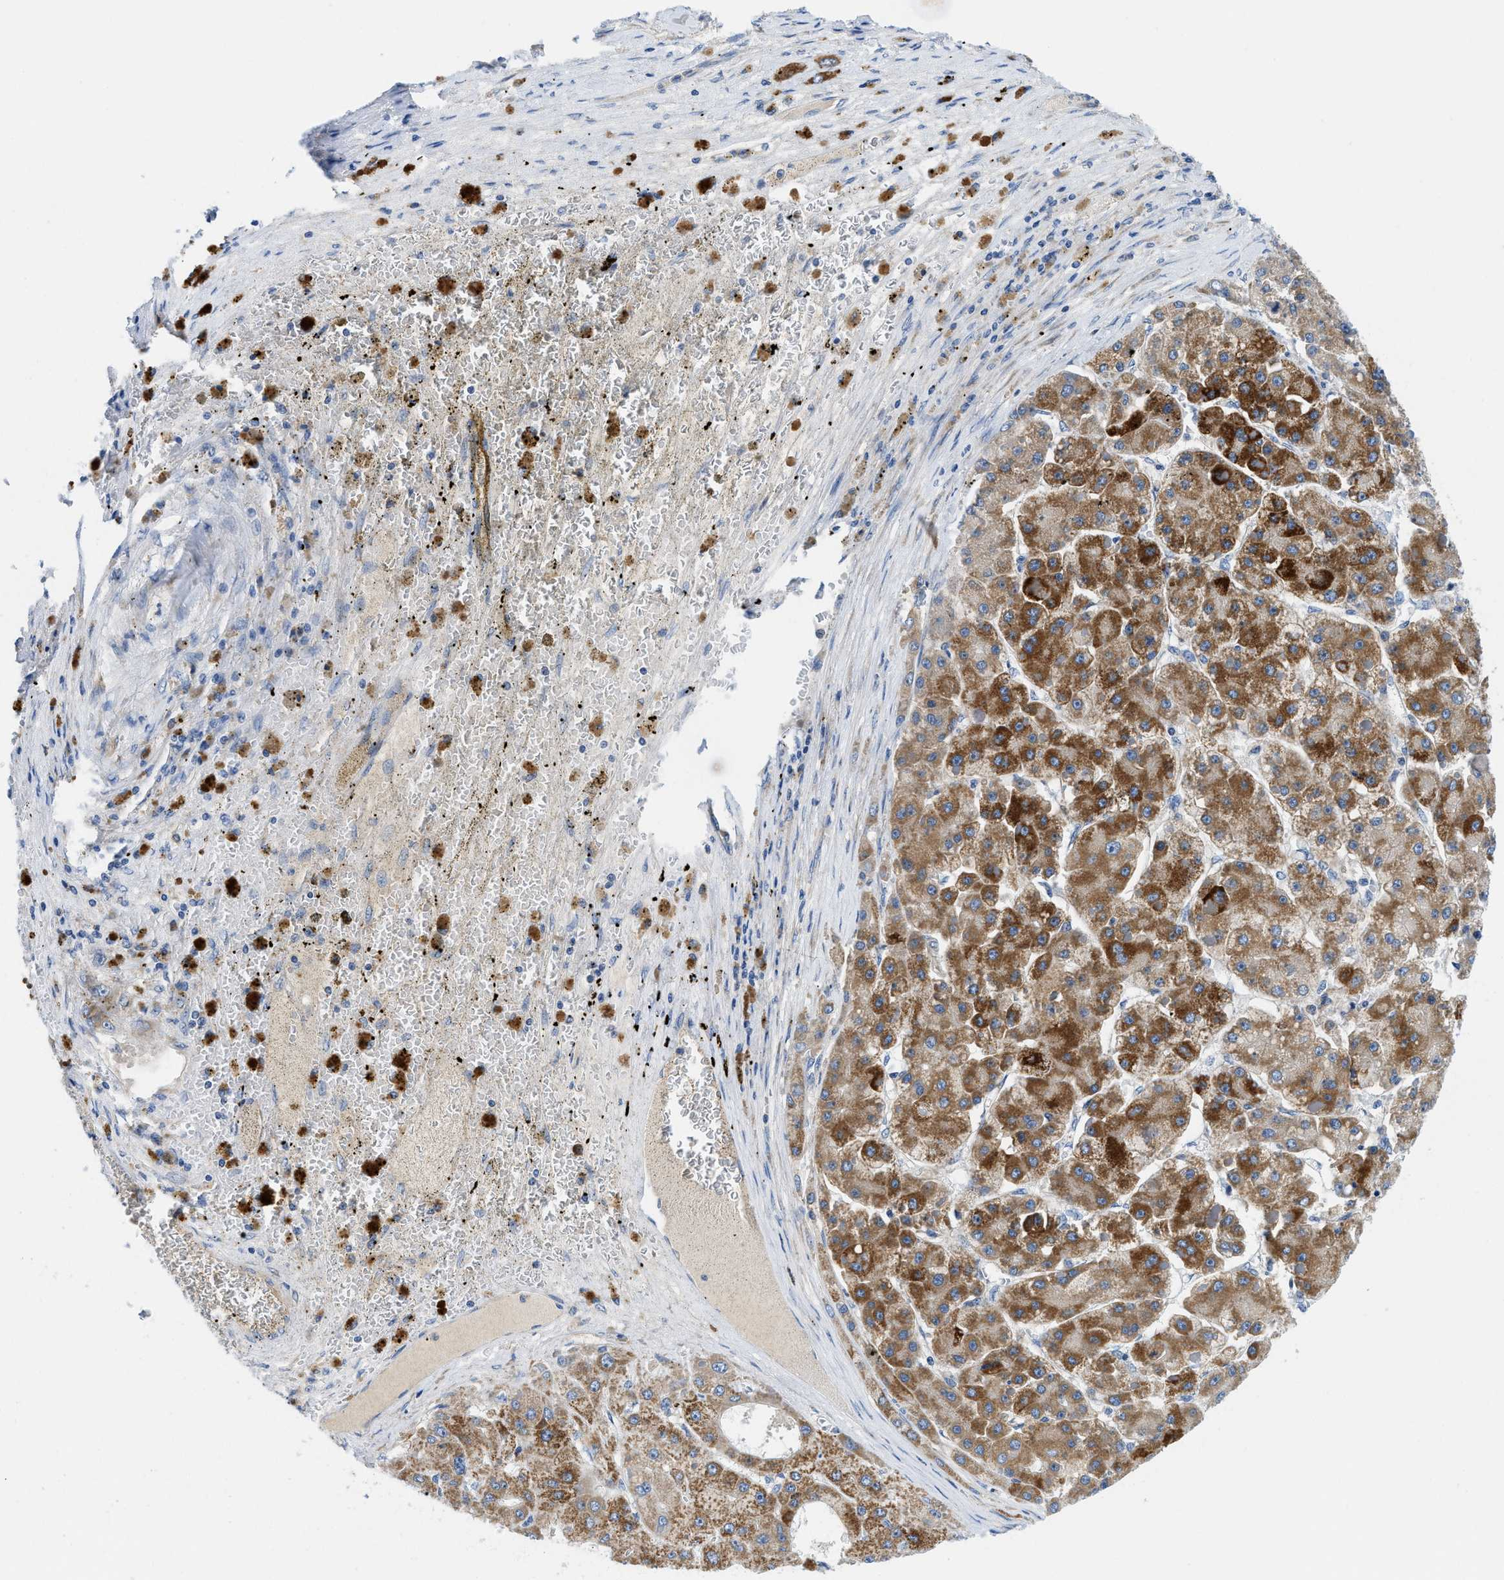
{"staining": {"intensity": "moderate", "quantity": ">75%", "location": "cytoplasmic/membranous"}, "tissue": "liver cancer", "cell_type": "Tumor cells", "image_type": "cancer", "snomed": [{"axis": "morphology", "description": "Carcinoma, Hepatocellular, NOS"}, {"axis": "topography", "description": "Liver"}], "caption": "Human liver hepatocellular carcinoma stained with a brown dye shows moderate cytoplasmic/membranous positive expression in about >75% of tumor cells.", "gene": "IKBKE", "patient": {"sex": "female", "age": 73}}